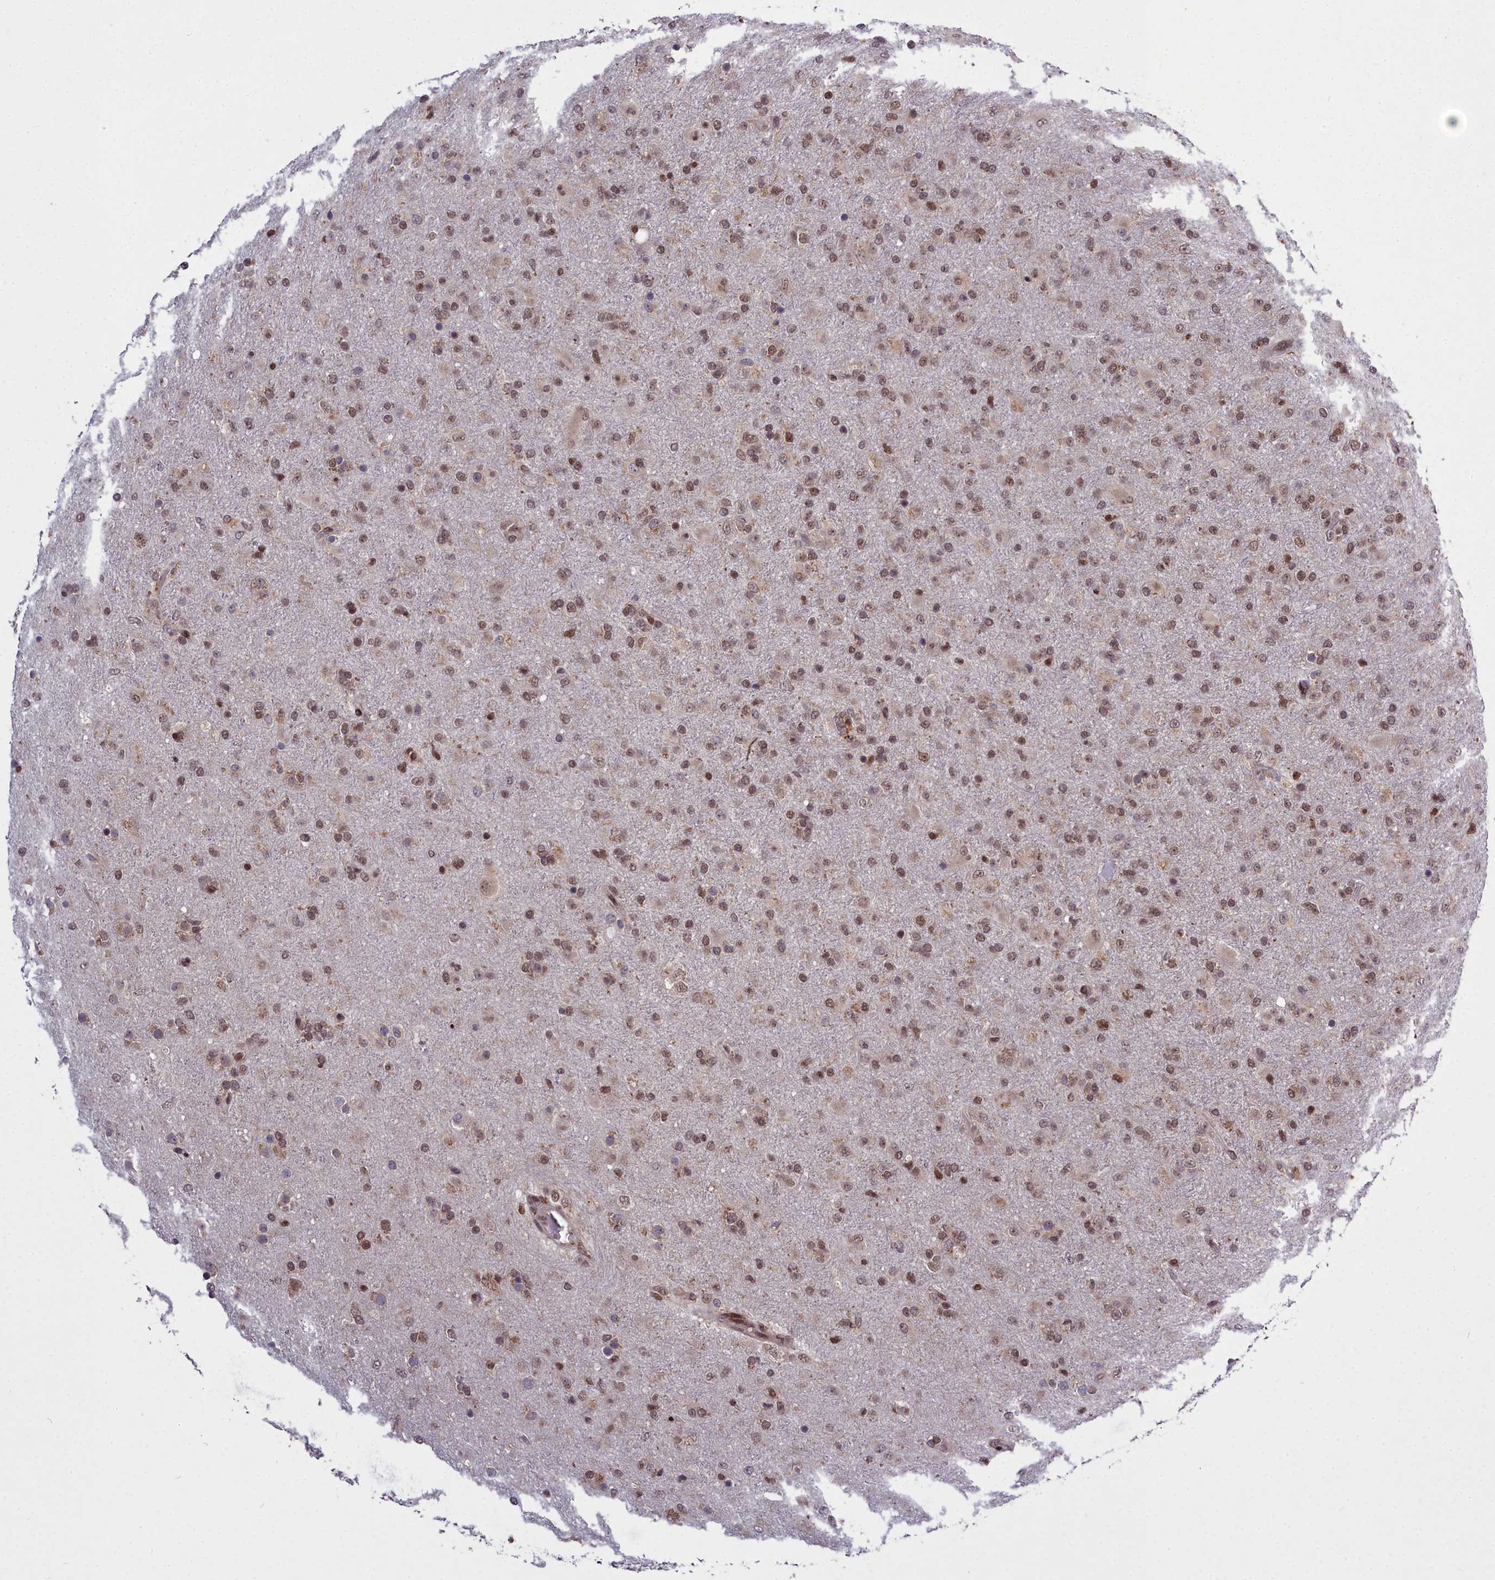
{"staining": {"intensity": "moderate", "quantity": ">75%", "location": "nuclear"}, "tissue": "glioma", "cell_type": "Tumor cells", "image_type": "cancer", "snomed": [{"axis": "morphology", "description": "Glioma, malignant, Low grade"}, {"axis": "topography", "description": "Brain"}], "caption": "Immunohistochemical staining of human low-grade glioma (malignant) shows moderate nuclear protein positivity in about >75% of tumor cells. (Stains: DAB (3,3'-diaminobenzidine) in brown, nuclei in blue, Microscopy: brightfield microscopy at high magnification).", "gene": "GMEB1", "patient": {"sex": "male", "age": 65}}